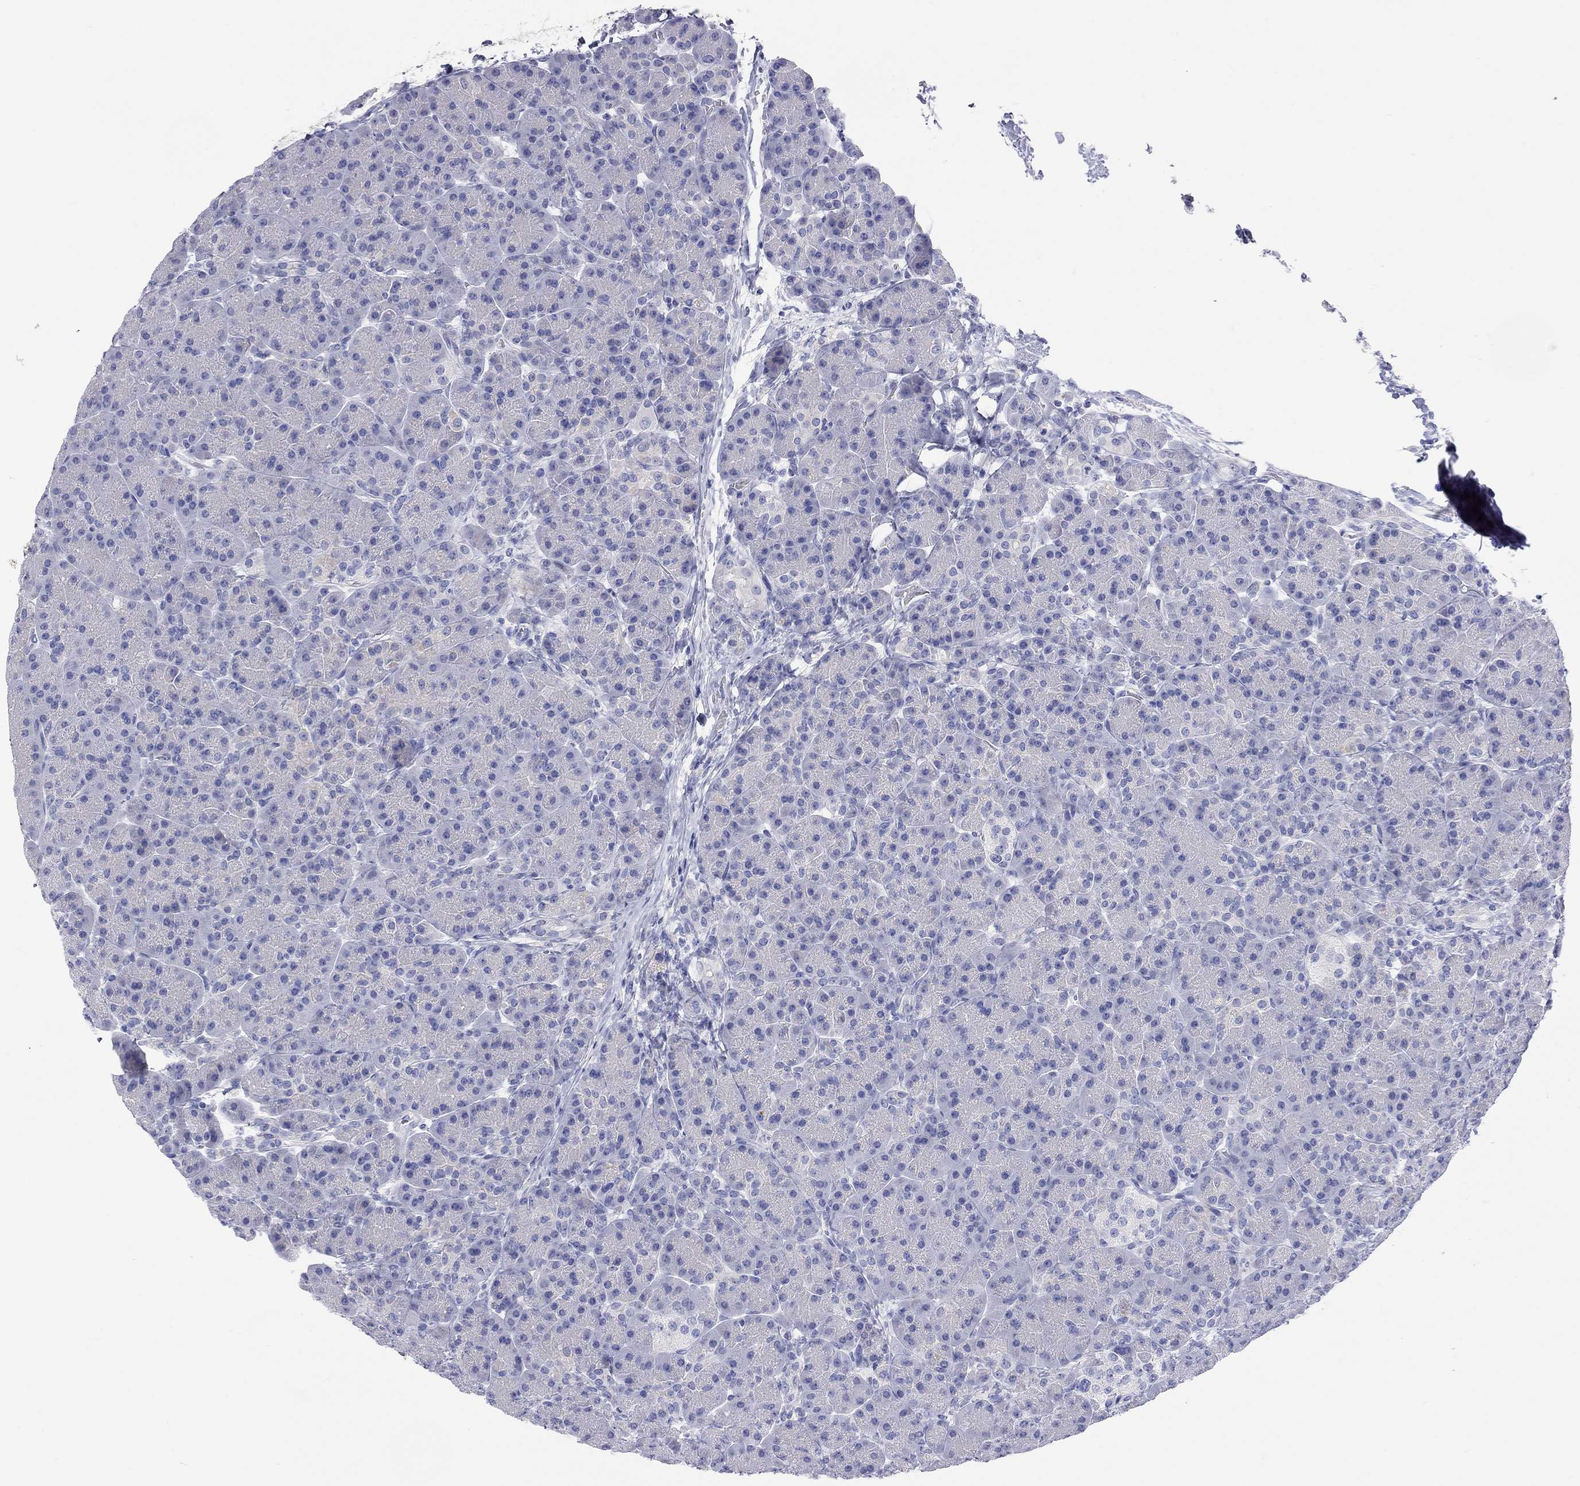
{"staining": {"intensity": "negative", "quantity": "none", "location": "none"}, "tissue": "pancreas", "cell_type": "Exocrine glandular cells", "image_type": "normal", "snomed": [{"axis": "morphology", "description": "Normal tissue, NOS"}, {"axis": "topography", "description": "Pancreas"}], "caption": "The micrograph exhibits no staining of exocrine glandular cells in unremarkable pancreas.", "gene": "PCDHGC5", "patient": {"sex": "female", "age": 63}}